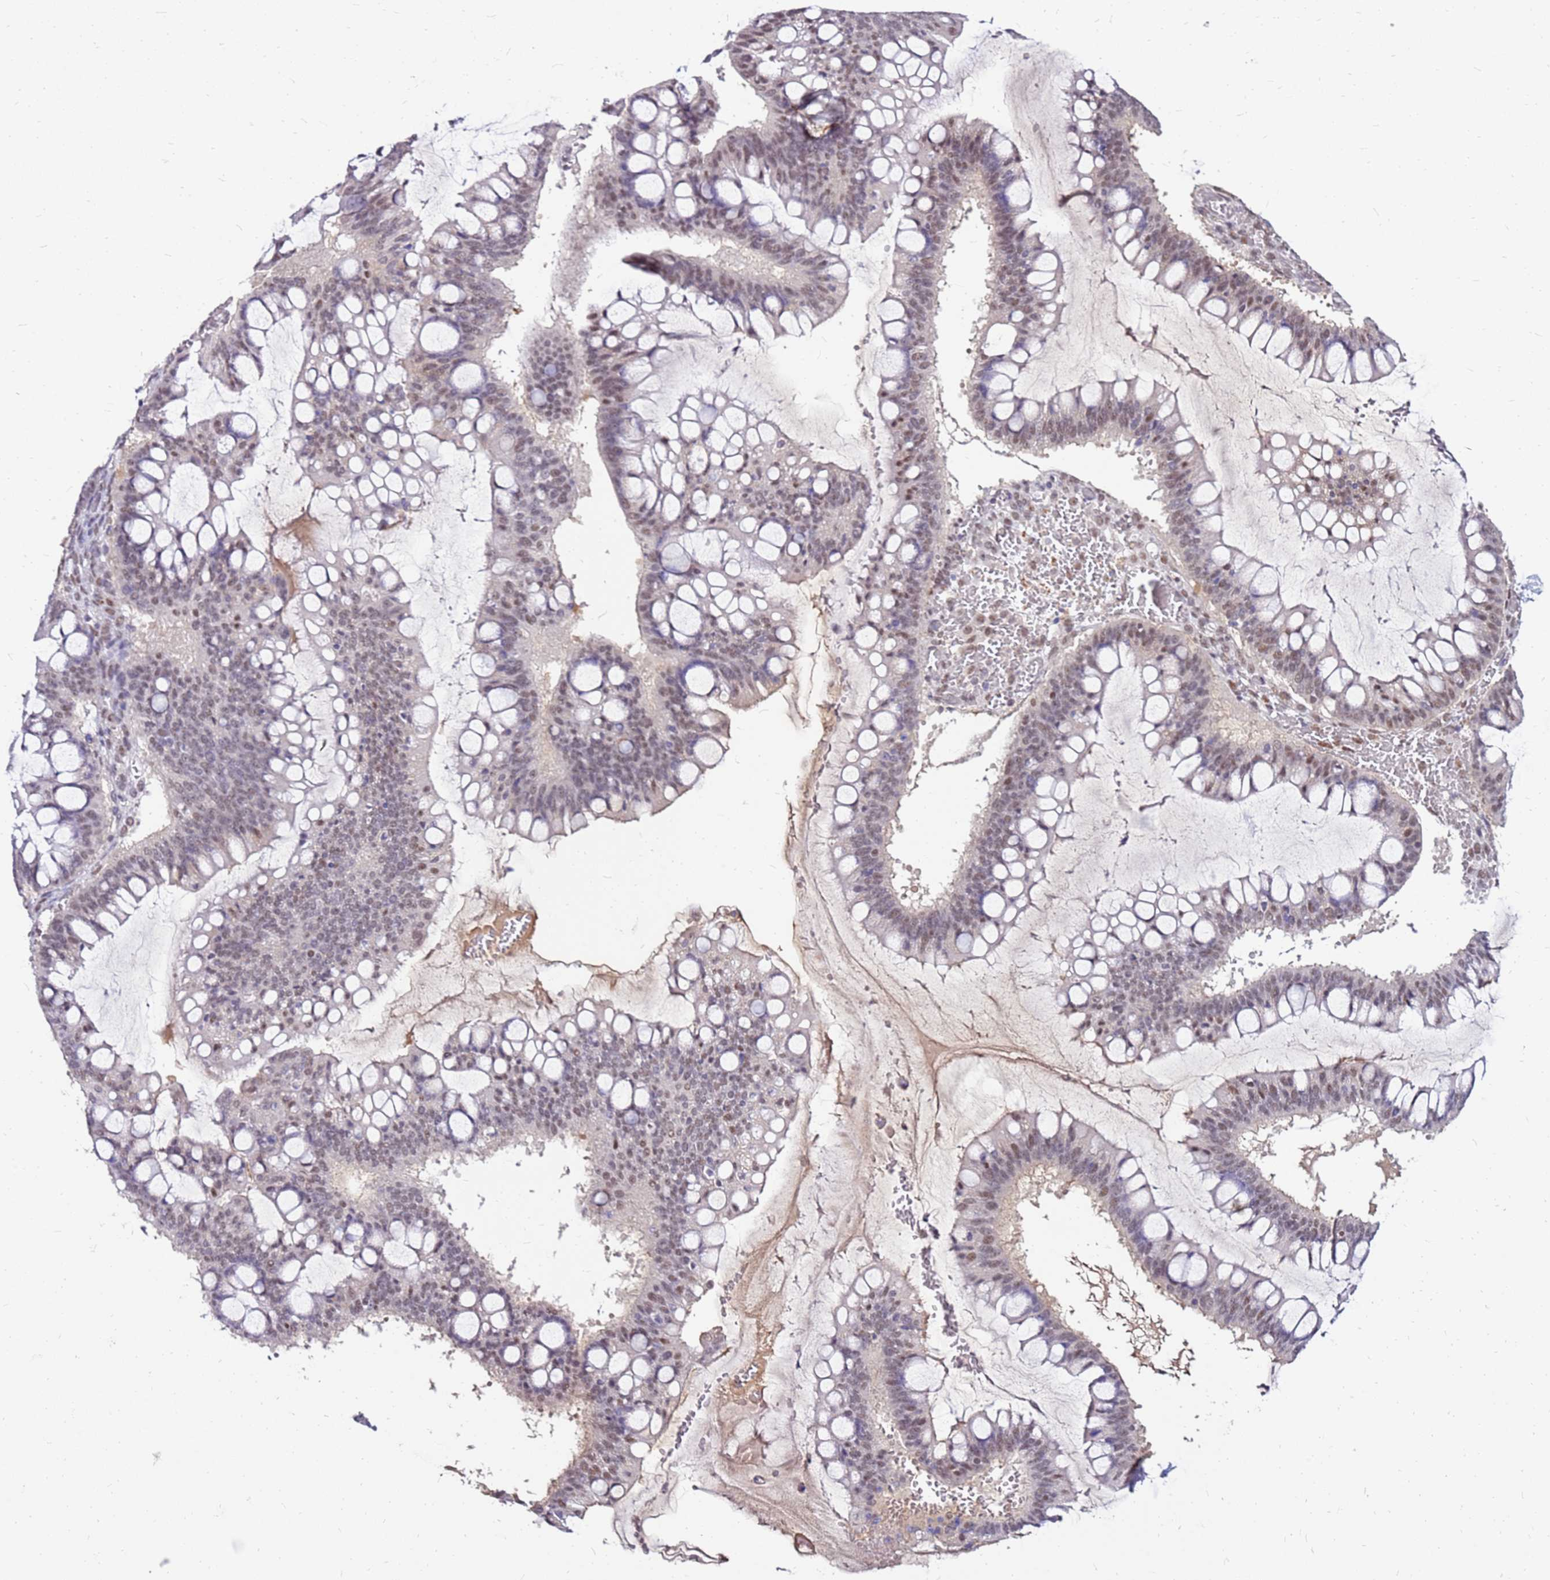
{"staining": {"intensity": "weak", "quantity": "25%-75%", "location": "nuclear"}, "tissue": "ovarian cancer", "cell_type": "Tumor cells", "image_type": "cancer", "snomed": [{"axis": "morphology", "description": "Cystadenocarcinoma, mucinous, NOS"}, {"axis": "topography", "description": "Ovary"}], "caption": "Tumor cells demonstrate weak nuclear positivity in approximately 25%-75% of cells in ovarian cancer.", "gene": "ALDH1A3", "patient": {"sex": "female", "age": 73}}